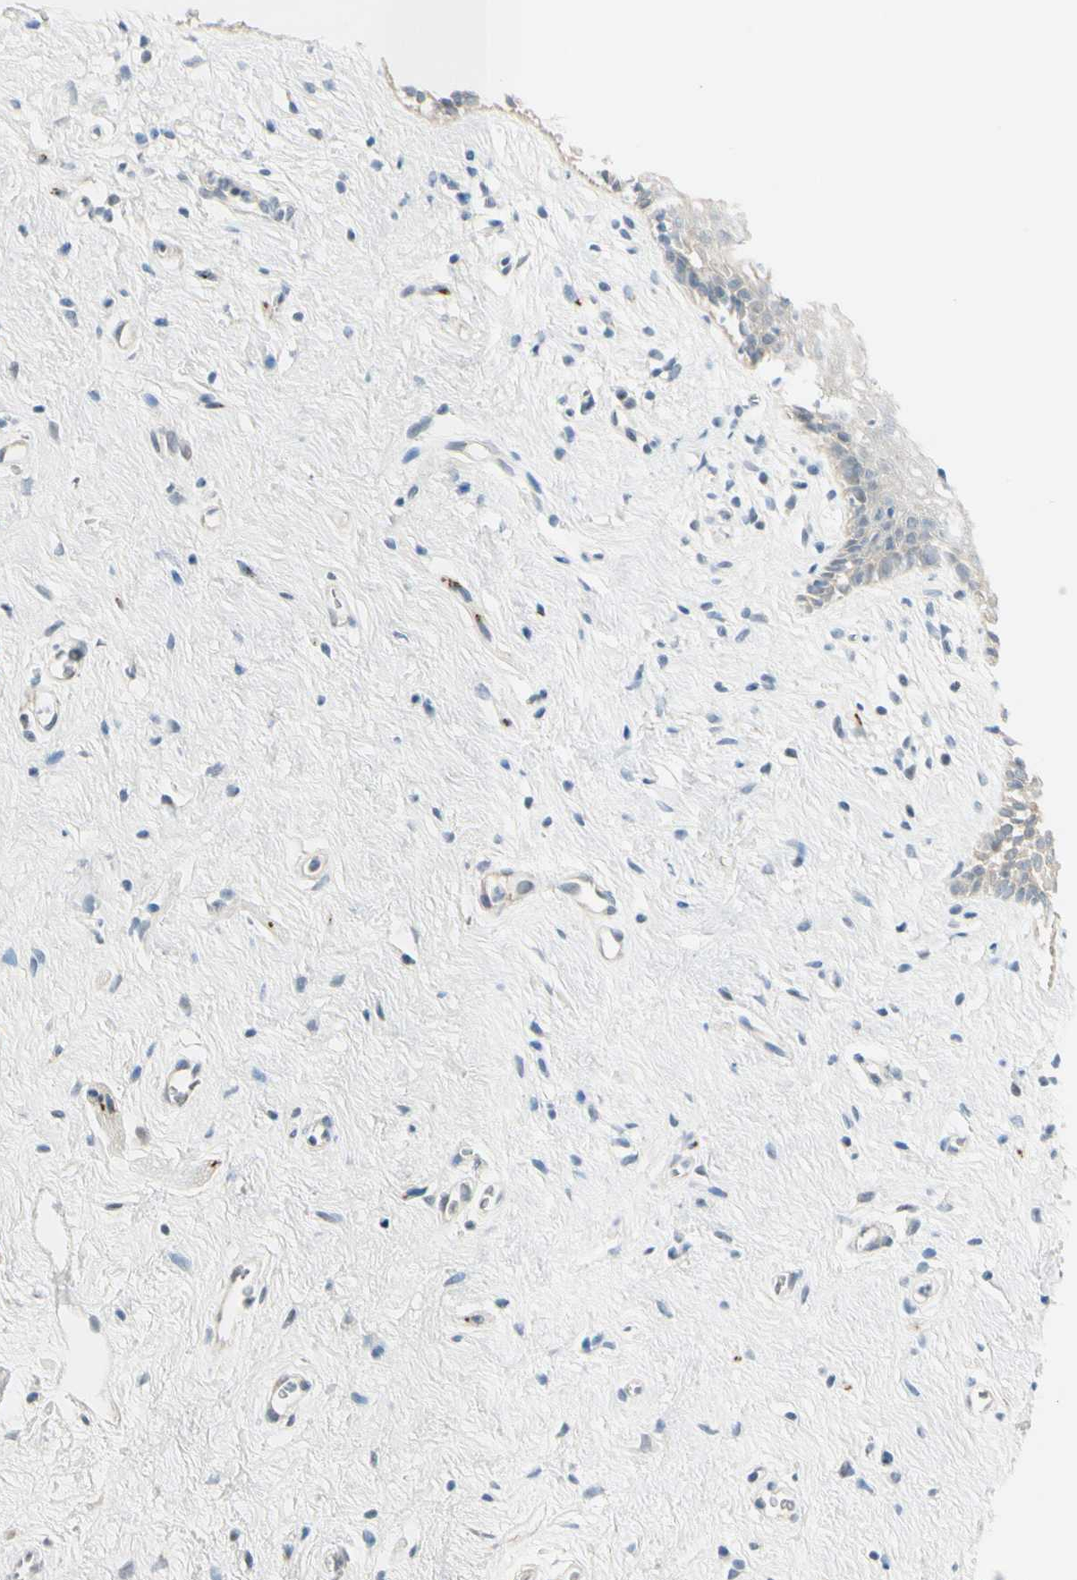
{"staining": {"intensity": "negative", "quantity": "none", "location": "none"}, "tissue": "vagina", "cell_type": "Squamous epithelial cells", "image_type": "normal", "snomed": [{"axis": "morphology", "description": "Normal tissue, NOS"}, {"axis": "topography", "description": "Vagina"}], "caption": "Image shows no significant protein expression in squamous epithelial cells of benign vagina.", "gene": "B4GALNT1", "patient": {"sex": "female", "age": 44}}